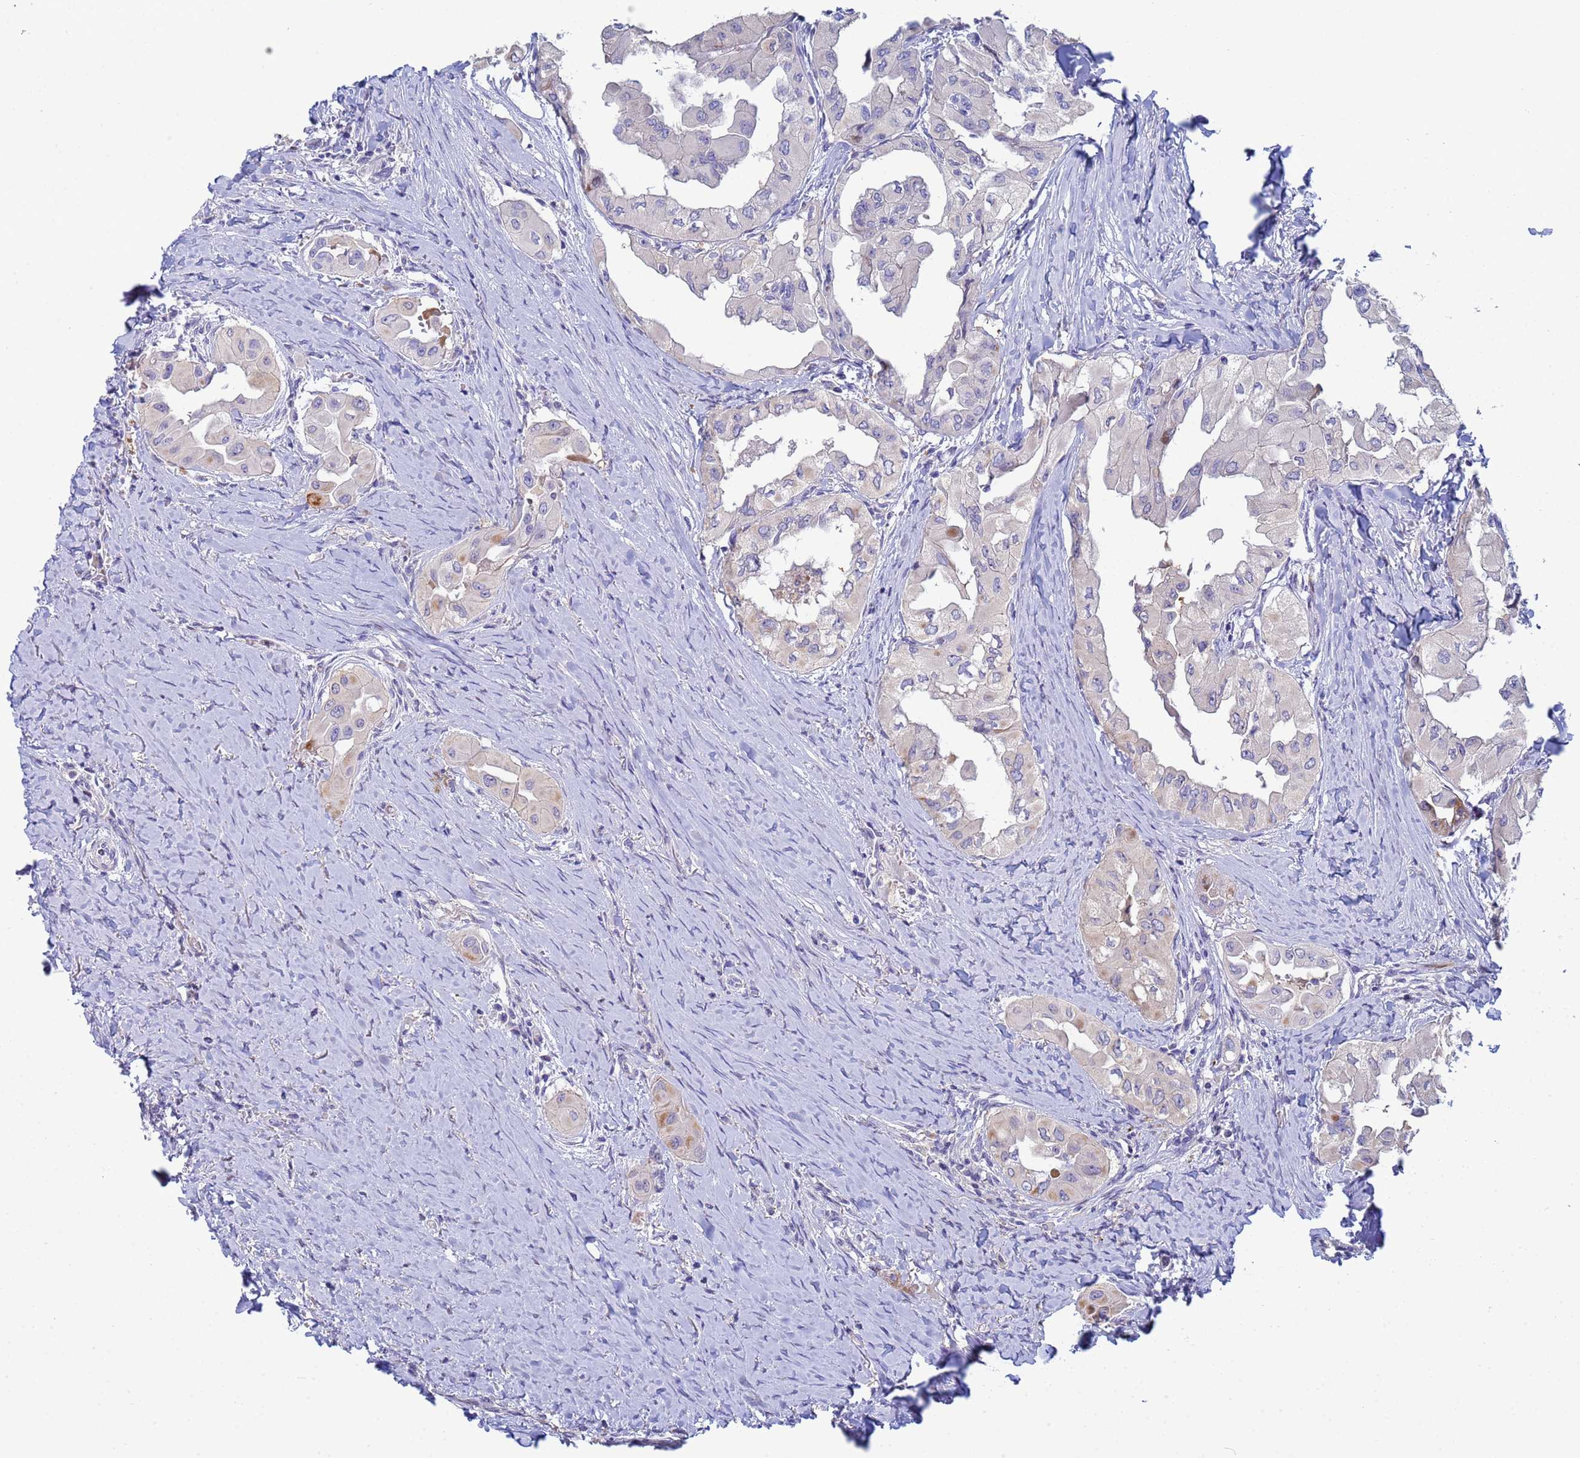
{"staining": {"intensity": "negative", "quantity": "none", "location": "none"}, "tissue": "thyroid cancer", "cell_type": "Tumor cells", "image_type": "cancer", "snomed": [{"axis": "morphology", "description": "Papillary adenocarcinoma, NOS"}, {"axis": "topography", "description": "Thyroid gland"}], "caption": "Immunohistochemistry histopathology image of neoplastic tissue: human thyroid cancer stained with DAB (3,3'-diaminobenzidine) demonstrates no significant protein positivity in tumor cells.", "gene": "PPP6R1", "patient": {"sex": "female", "age": 59}}